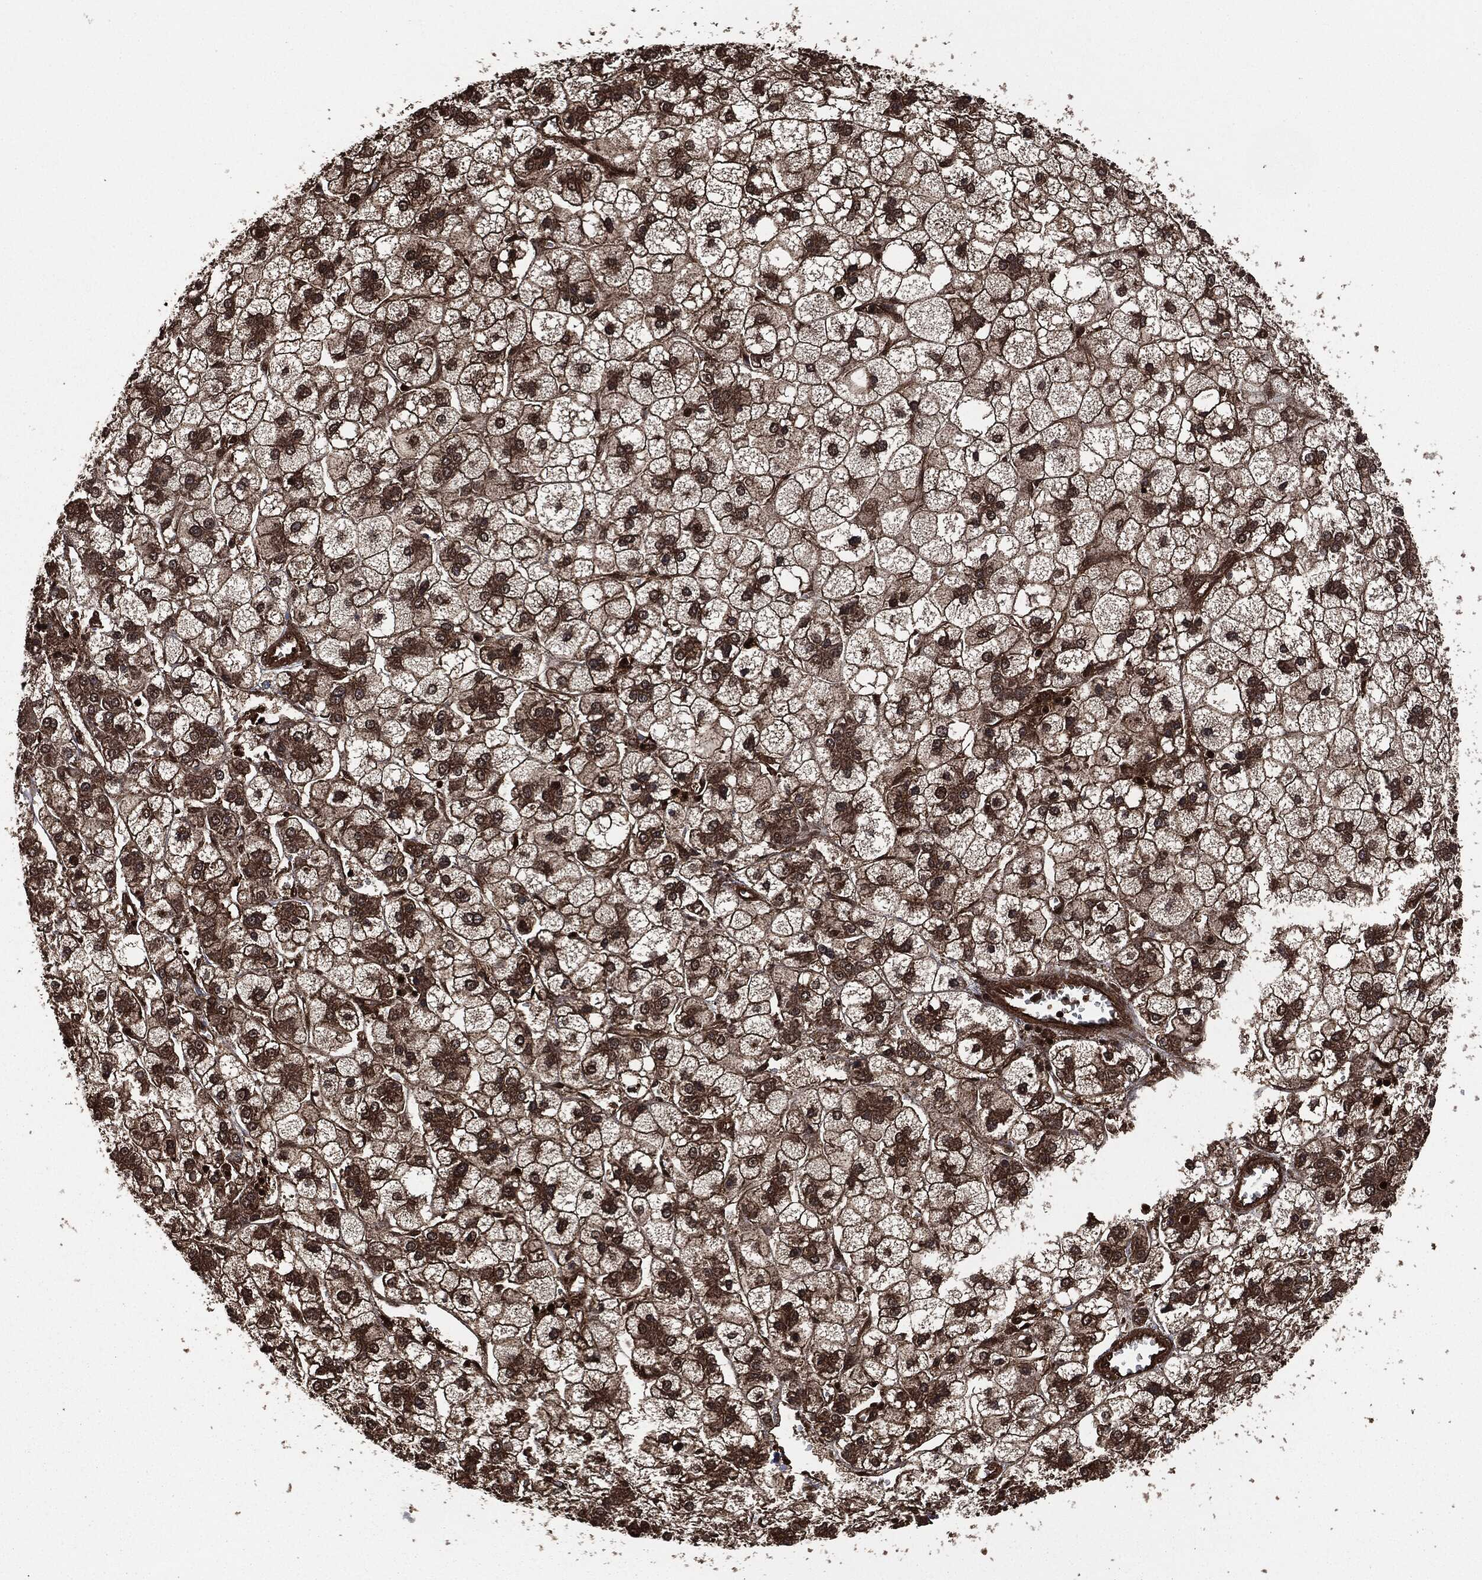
{"staining": {"intensity": "moderate", "quantity": ">75%", "location": "cytoplasmic/membranous"}, "tissue": "liver cancer", "cell_type": "Tumor cells", "image_type": "cancer", "snomed": [{"axis": "morphology", "description": "Carcinoma, Hepatocellular, NOS"}, {"axis": "topography", "description": "Liver"}], "caption": "The photomicrograph reveals immunohistochemical staining of hepatocellular carcinoma (liver). There is moderate cytoplasmic/membranous staining is identified in about >75% of tumor cells.", "gene": "HRAS", "patient": {"sex": "male", "age": 73}}